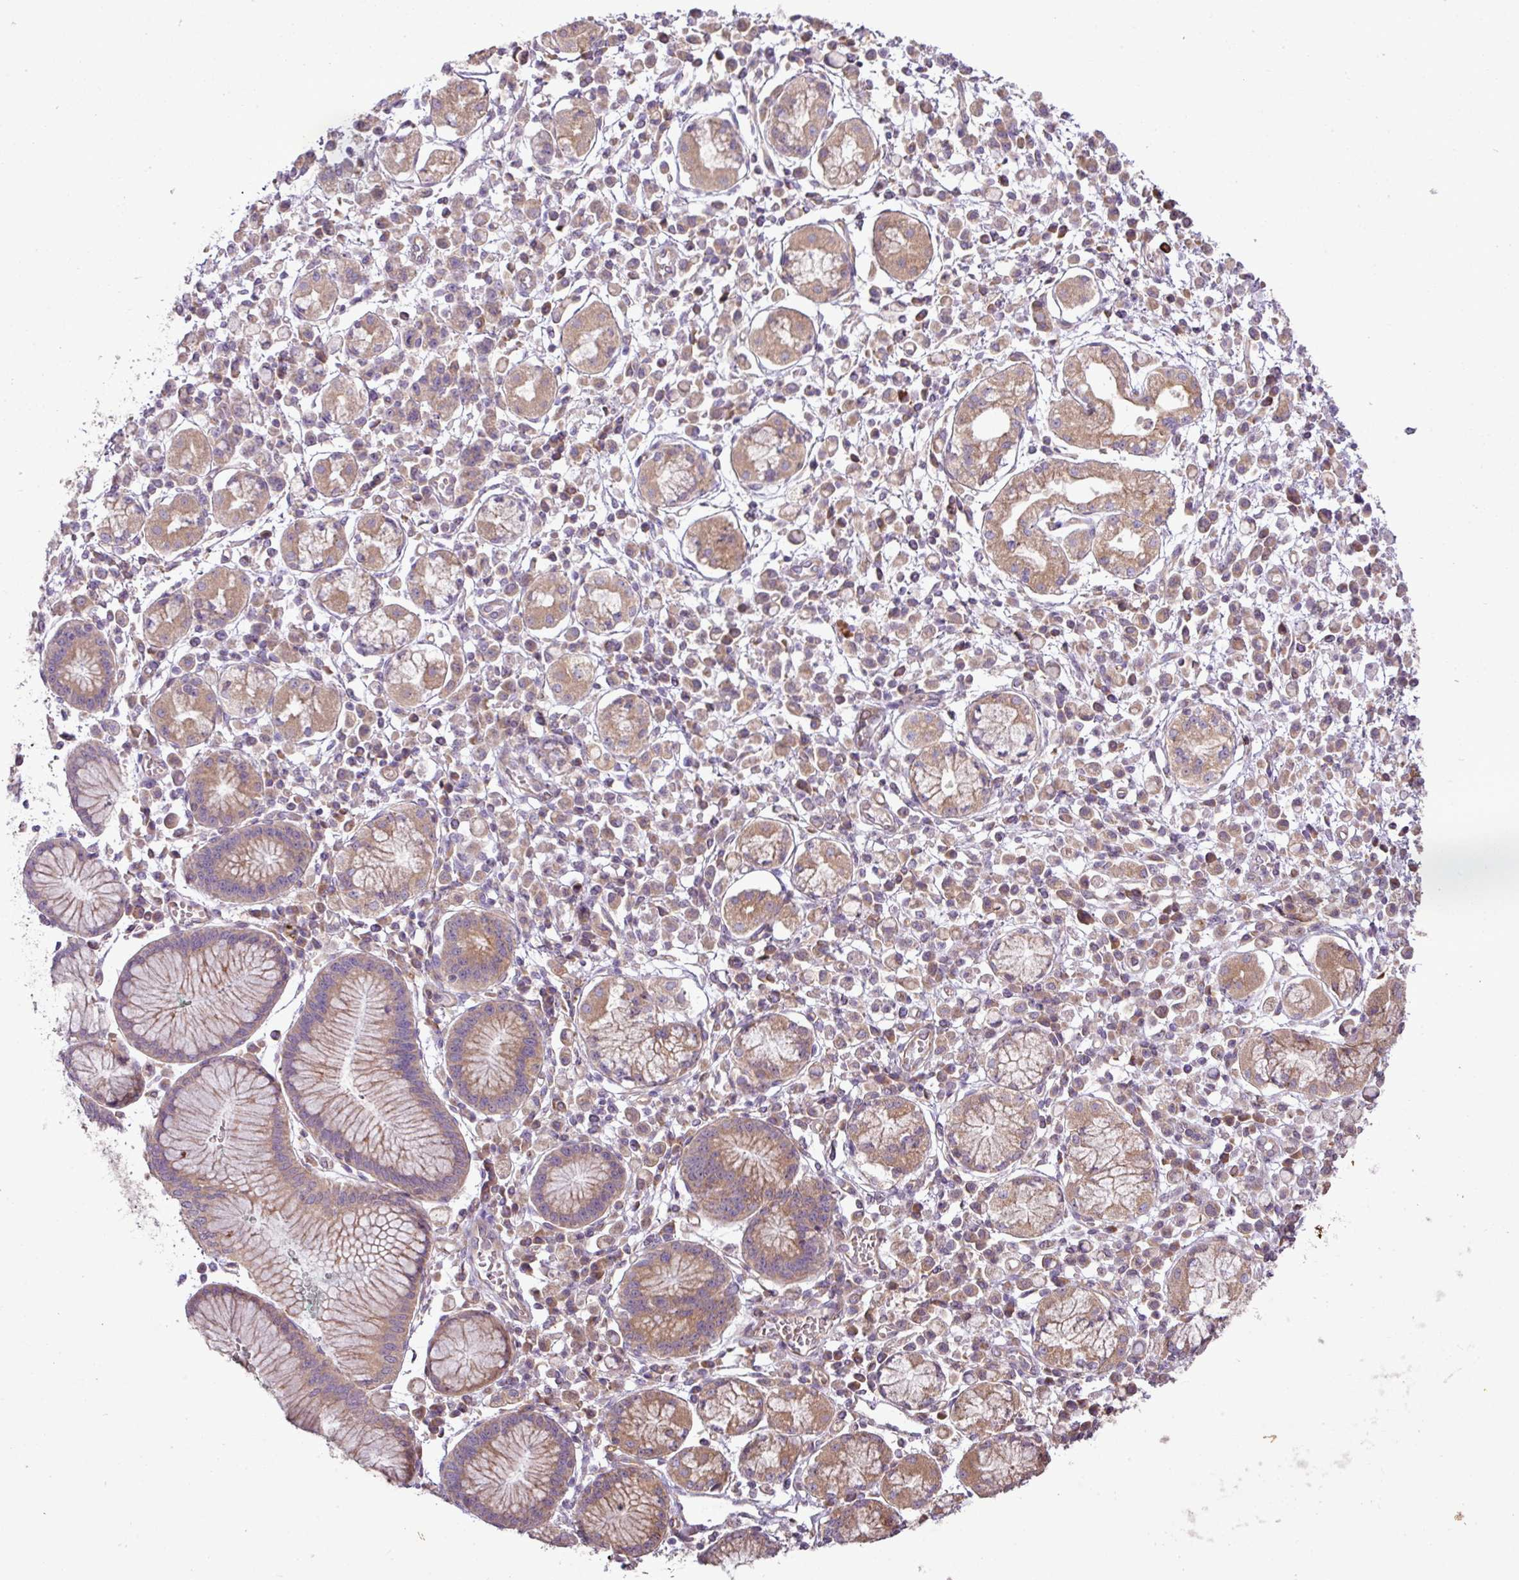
{"staining": {"intensity": "weak", "quantity": "25%-75%", "location": "cytoplasmic/membranous"}, "tissue": "stomach cancer", "cell_type": "Tumor cells", "image_type": "cancer", "snomed": [{"axis": "morphology", "description": "Adenocarcinoma, NOS"}, {"axis": "topography", "description": "Stomach"}], "caption": "Weak cytoplasmic/membranous staining is seen in about 25%-75% of tumor cells in stomach cancer.", "gene": "COX18", "patient": {"sex": "male", "age": 77}}